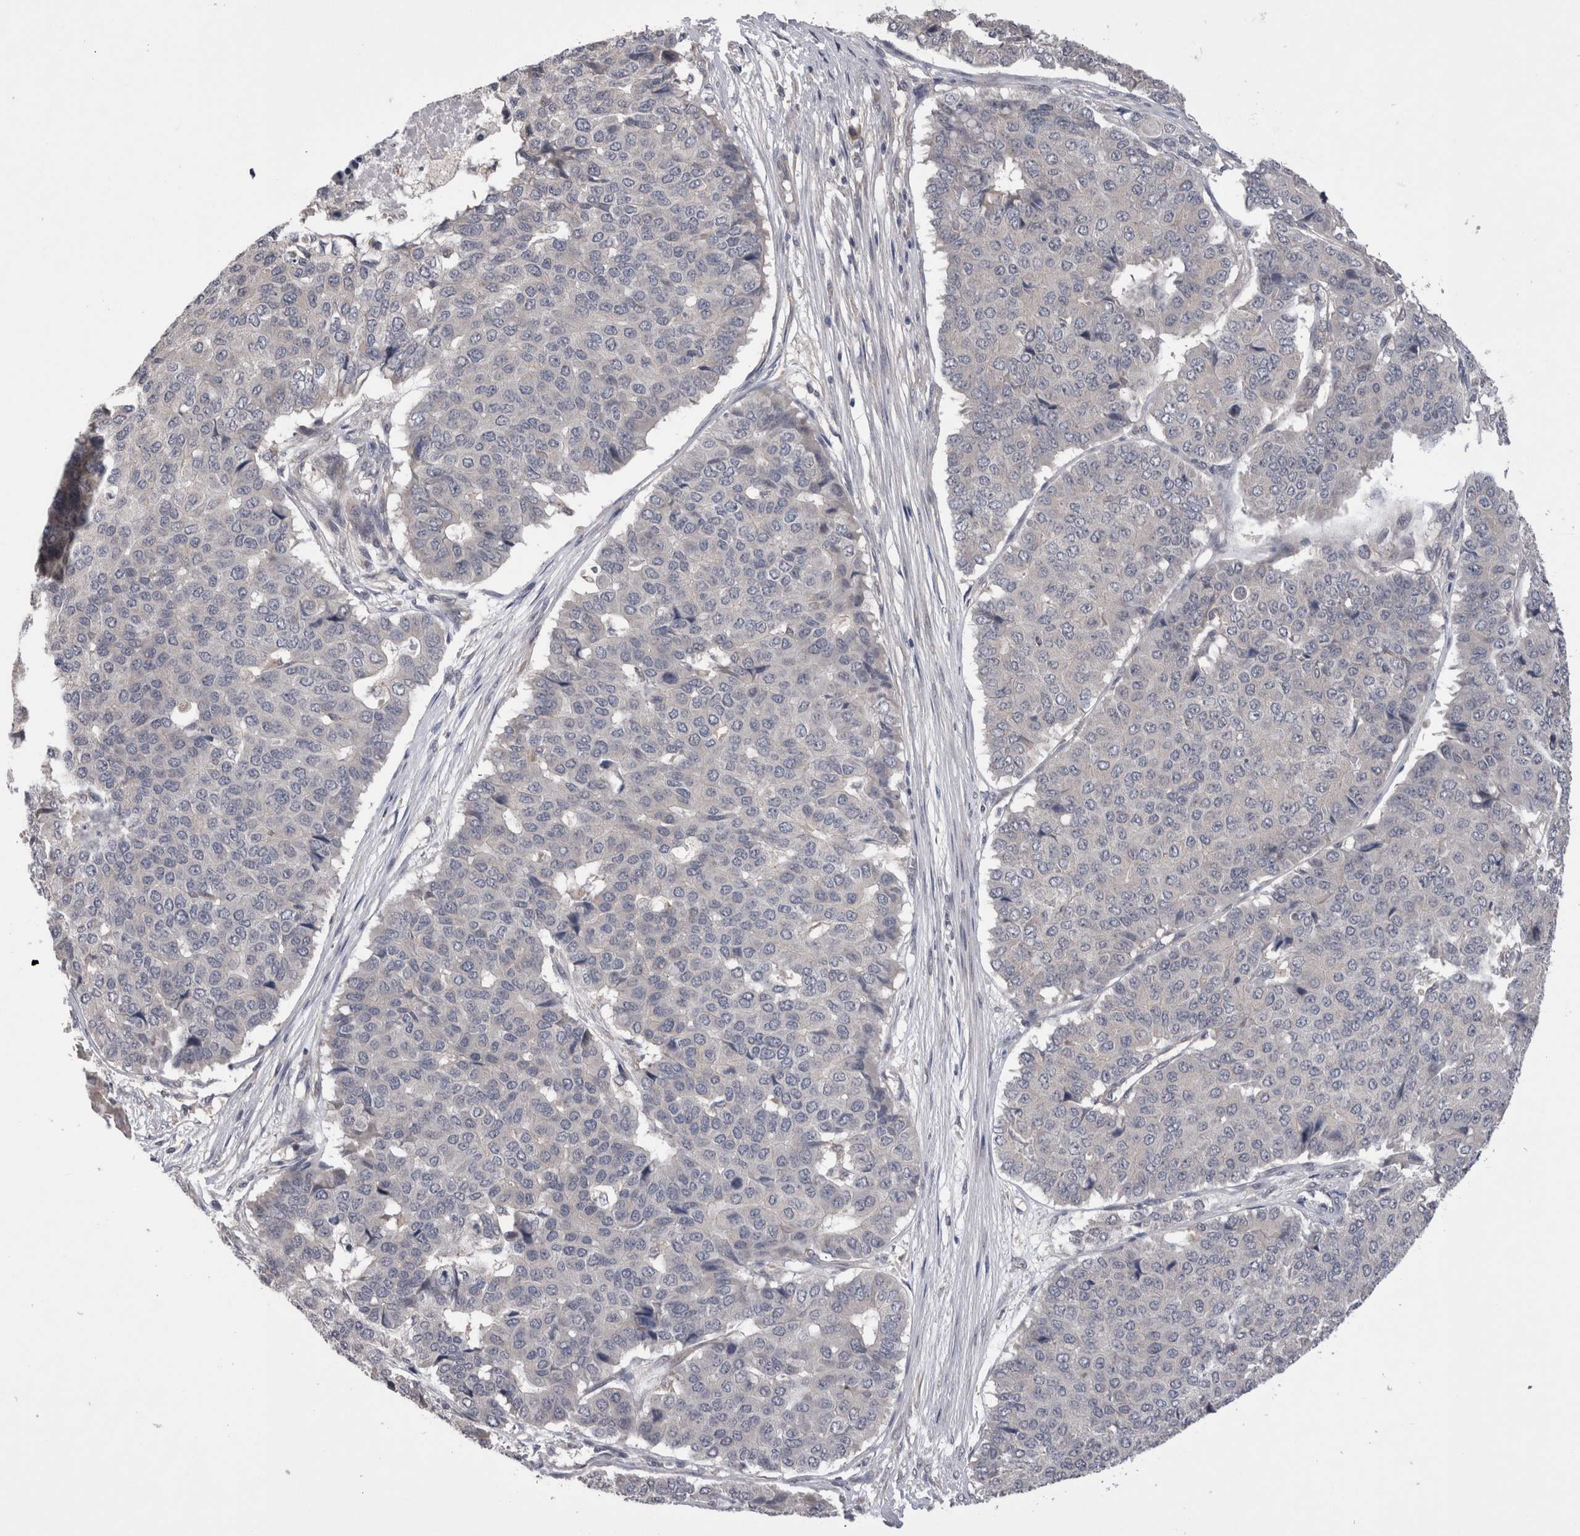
{"staining": {"intensity": "negative", "quantity": "none", "location": "none"}, "tissue": "pancreatic cancer", "cell_type": "Tumor cells", "image_type": "cancer", "snomed": [{"axis": "morphology", "description": "Adenocarcinoma, NOS"}, {"axis": "topography", "description": "Pancreas"}], "caption": "High power microscopy histopathology image of an immunohistochemistry (IHC) image of pancreatic cancer, revealing no significant expression in tumor cells.", "gene": "DCTN6", "patient": {"sex": "male", "age": 50}}